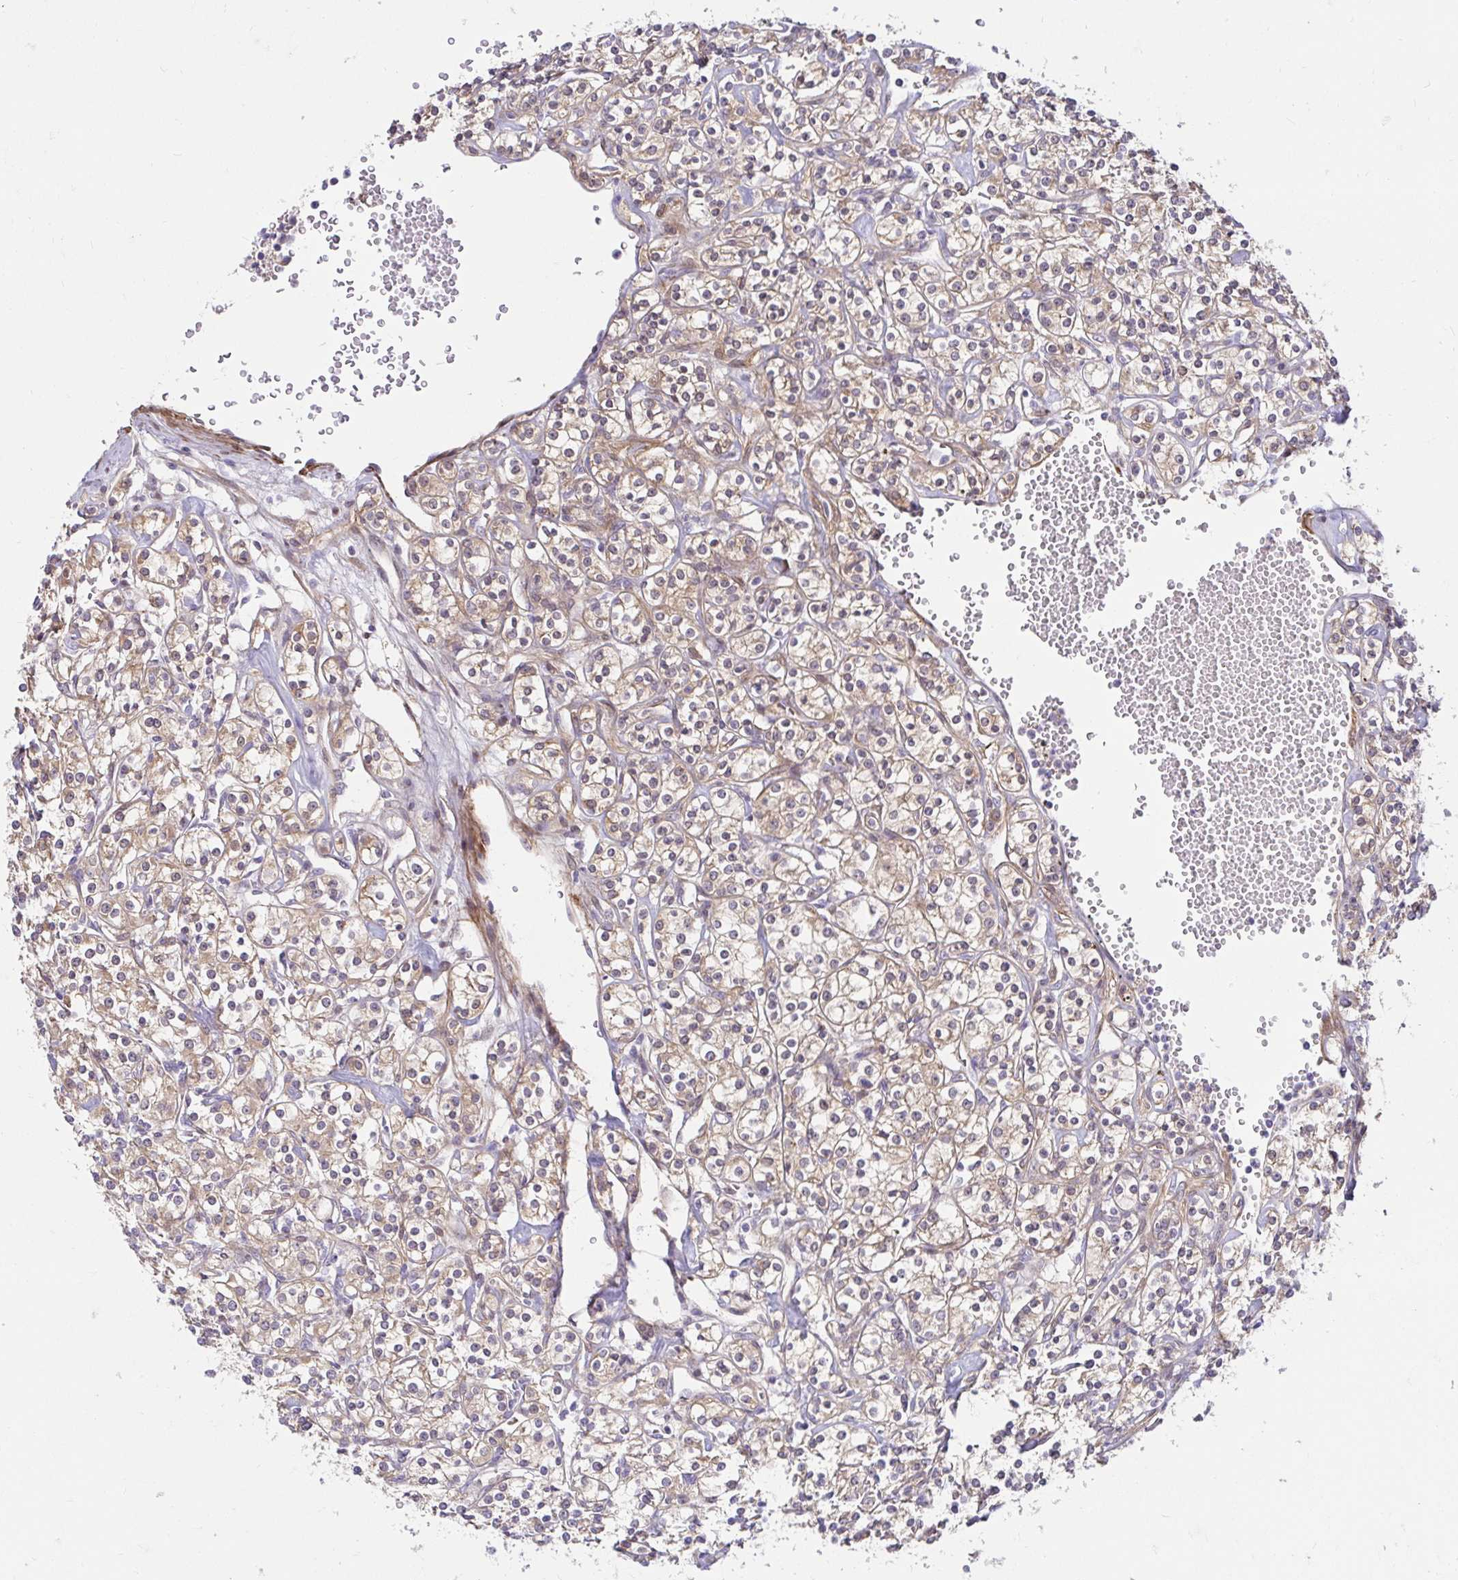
{"staining": {"intensity": "weak", "quantity": ">75%", "location": "cytoplasmic/membranous"}, "tissue": "renal cancer", "cell_type": "Tumor cells", "image_type": "cancer", "snomed": [{"axis": "morphology", "description": "Adenocarcinoma, NOS"}, {"axis": "topography", "description": "Kidney"}], "caption": "Immunohistochemical staining of adenocarcinoma (renal) exhibits weak cytoplasmic/membranous protein positivity in approximately >75% of tumor cells. (DAB (3,3'-diaminobenzidine) IHC with brightfield microscopy, high magnification).", "gene": "YAP1", "patient": {"sex": "male", "age": 77}}